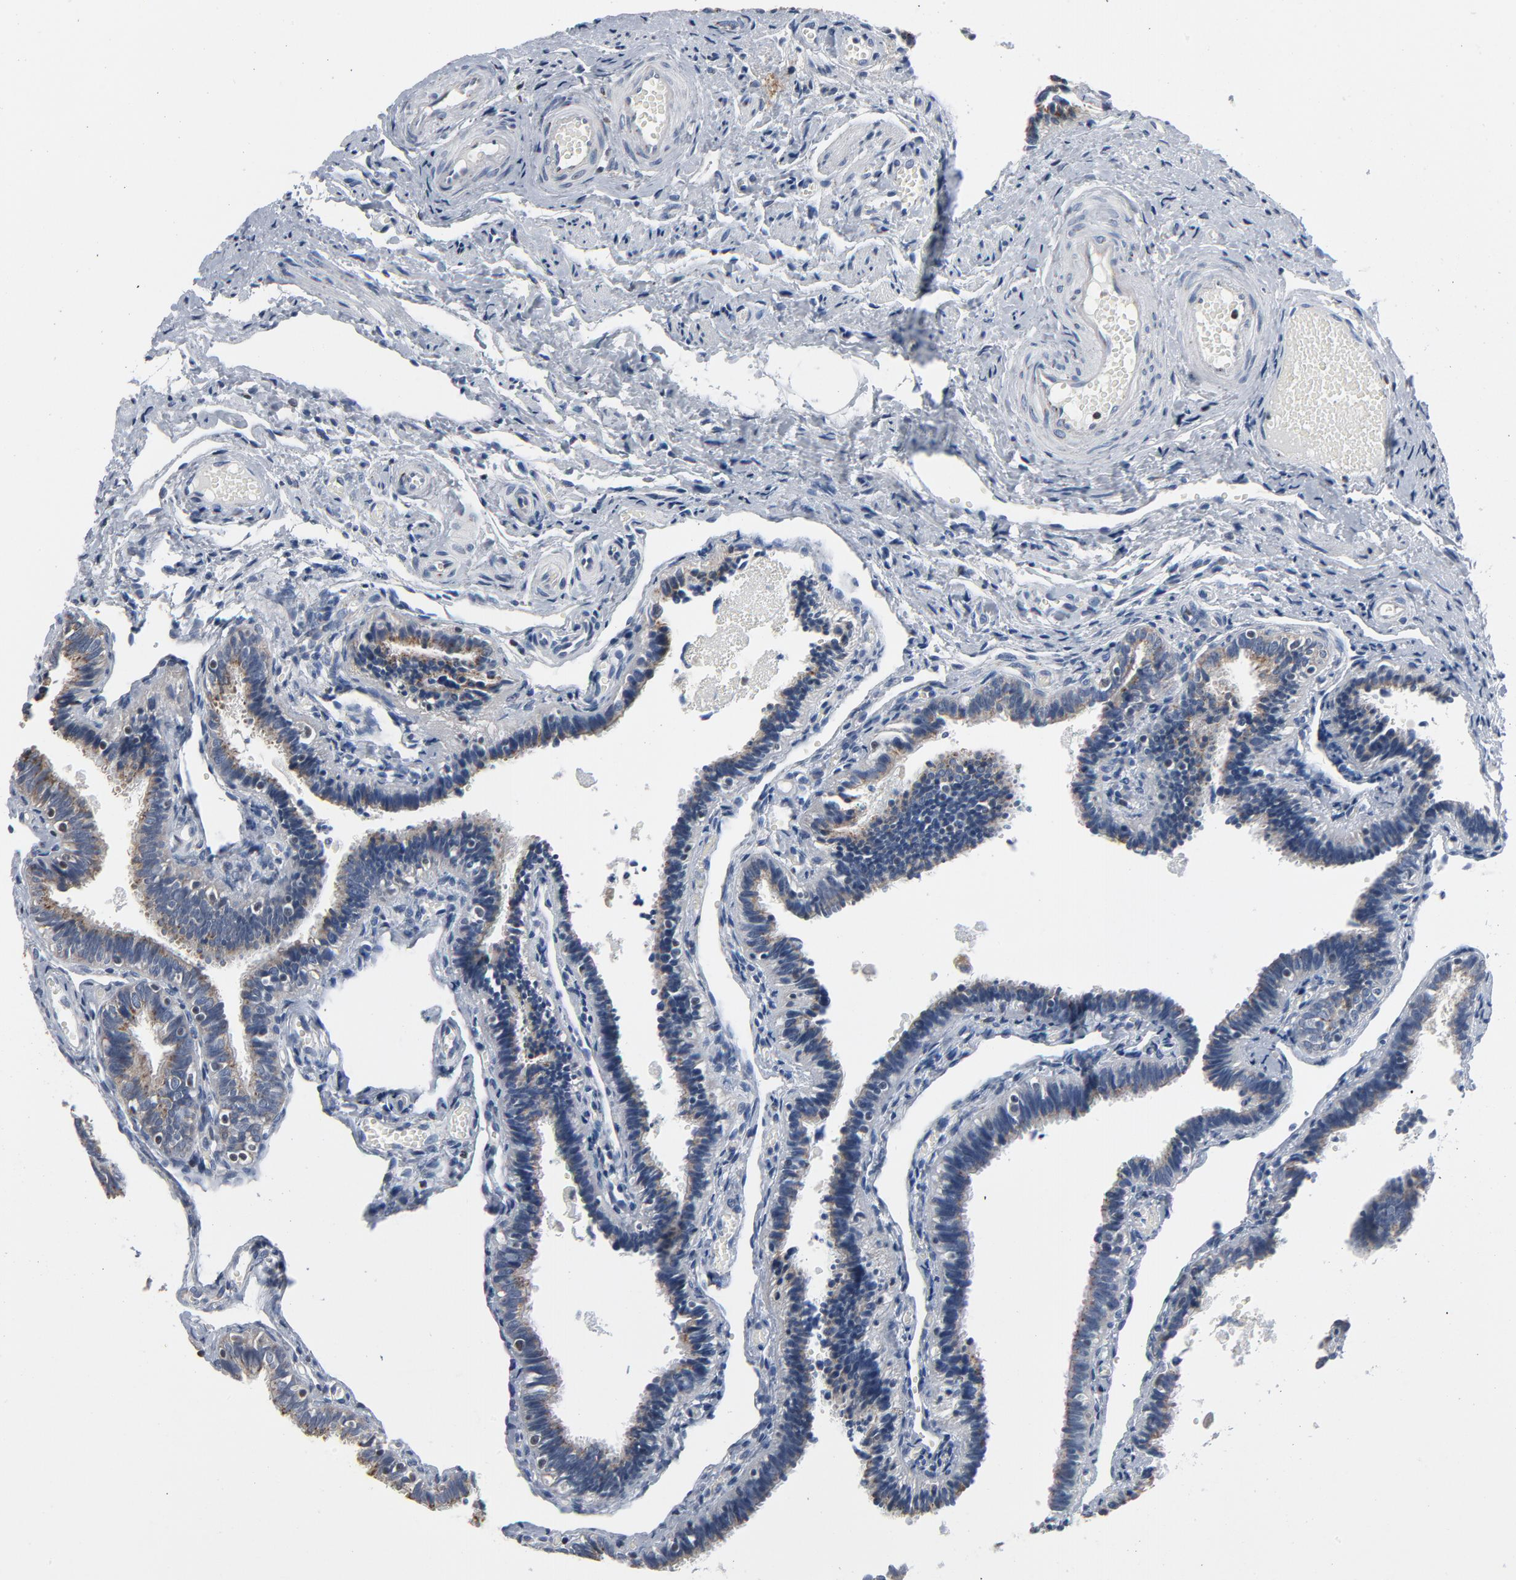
{"staining": {"intensity": "moderate", "quantity": ">75%", "location": "cytoplasmic/membranous"}, "tissue": "fallopian tube", "cell_type": "Glandular cells", "image_type": "normal", "snomed": [{"axis": "morphology", "description": "Normal tissue, NOS"}, {"axis": "topography", "description": "Fallopian tube"}], "caption": "Unremarkable fallopian tube reveals moderate cytoplasmic/membranous expression in approximately >75% of glandular cells, visualized by immunohistochemistry. Using DAB (3,3'-diaminobenzidine) (brown) and hematoxylin (blue) stains, captured at high magnification using brightfield microscopy.", "gene": "YIPF6", "patient": {"sex": "female", "age": 46}}